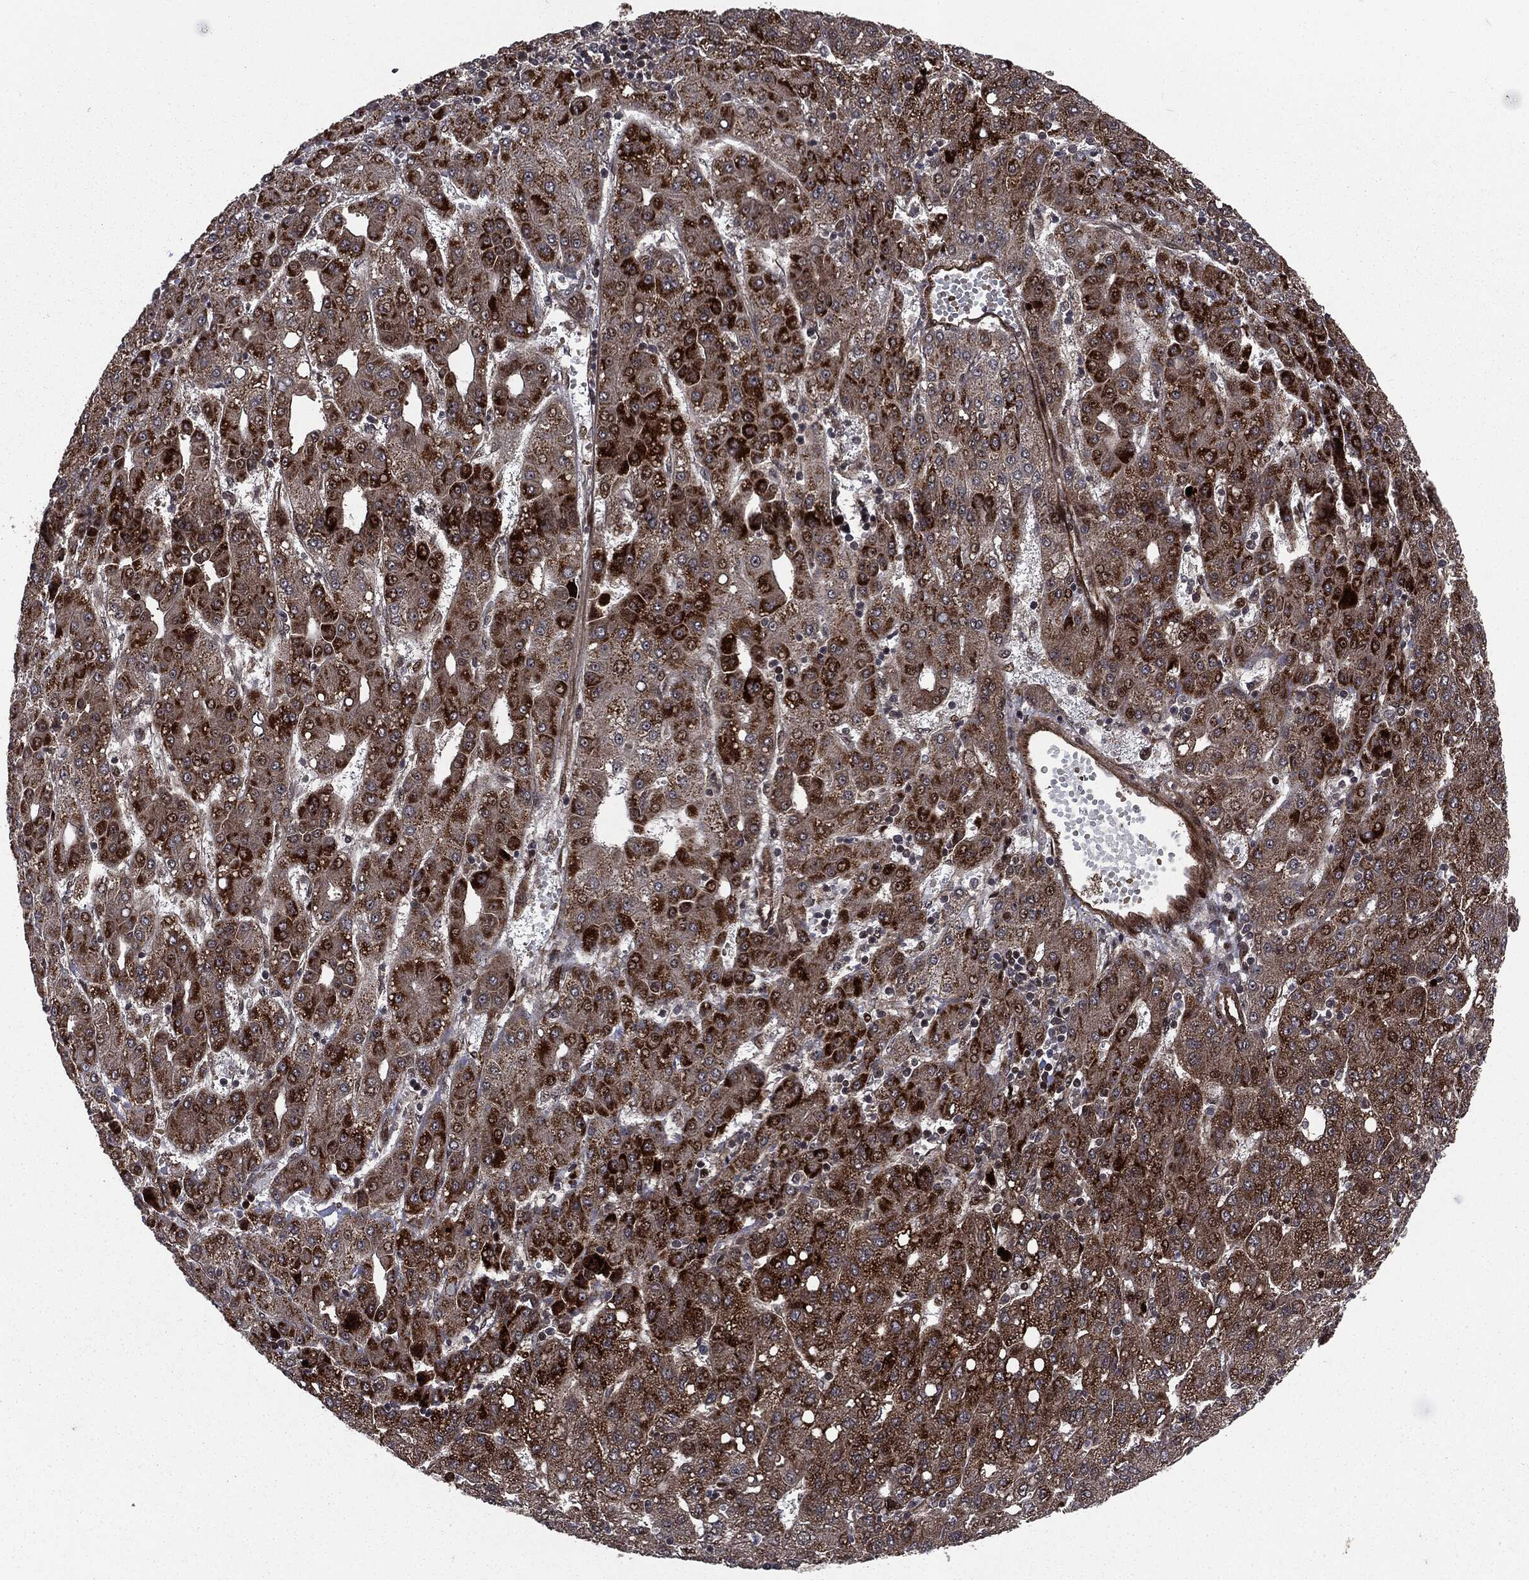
{"staining": {"intensity": "strong", "quantity": "25%-75%", "location": "cytoplasmic/membranous,nuclear"}, "tissue": "liver cancer", "cell_type": "Tumor cells", "image_type": "cancer", "snomed": [{"axis": "morphology", "description": "Carcinoma, Hepatocellular, NOS"}, {"axis": "topography", "description": "Liver"}], "caption": "Liver cancer tissue shows strong cytoplasmic/membranous and nuclear positivity in approximately 25%-75% of tumor cells", "gene": "SMAD4", "patient": {"sex": "male", "age": 65}}